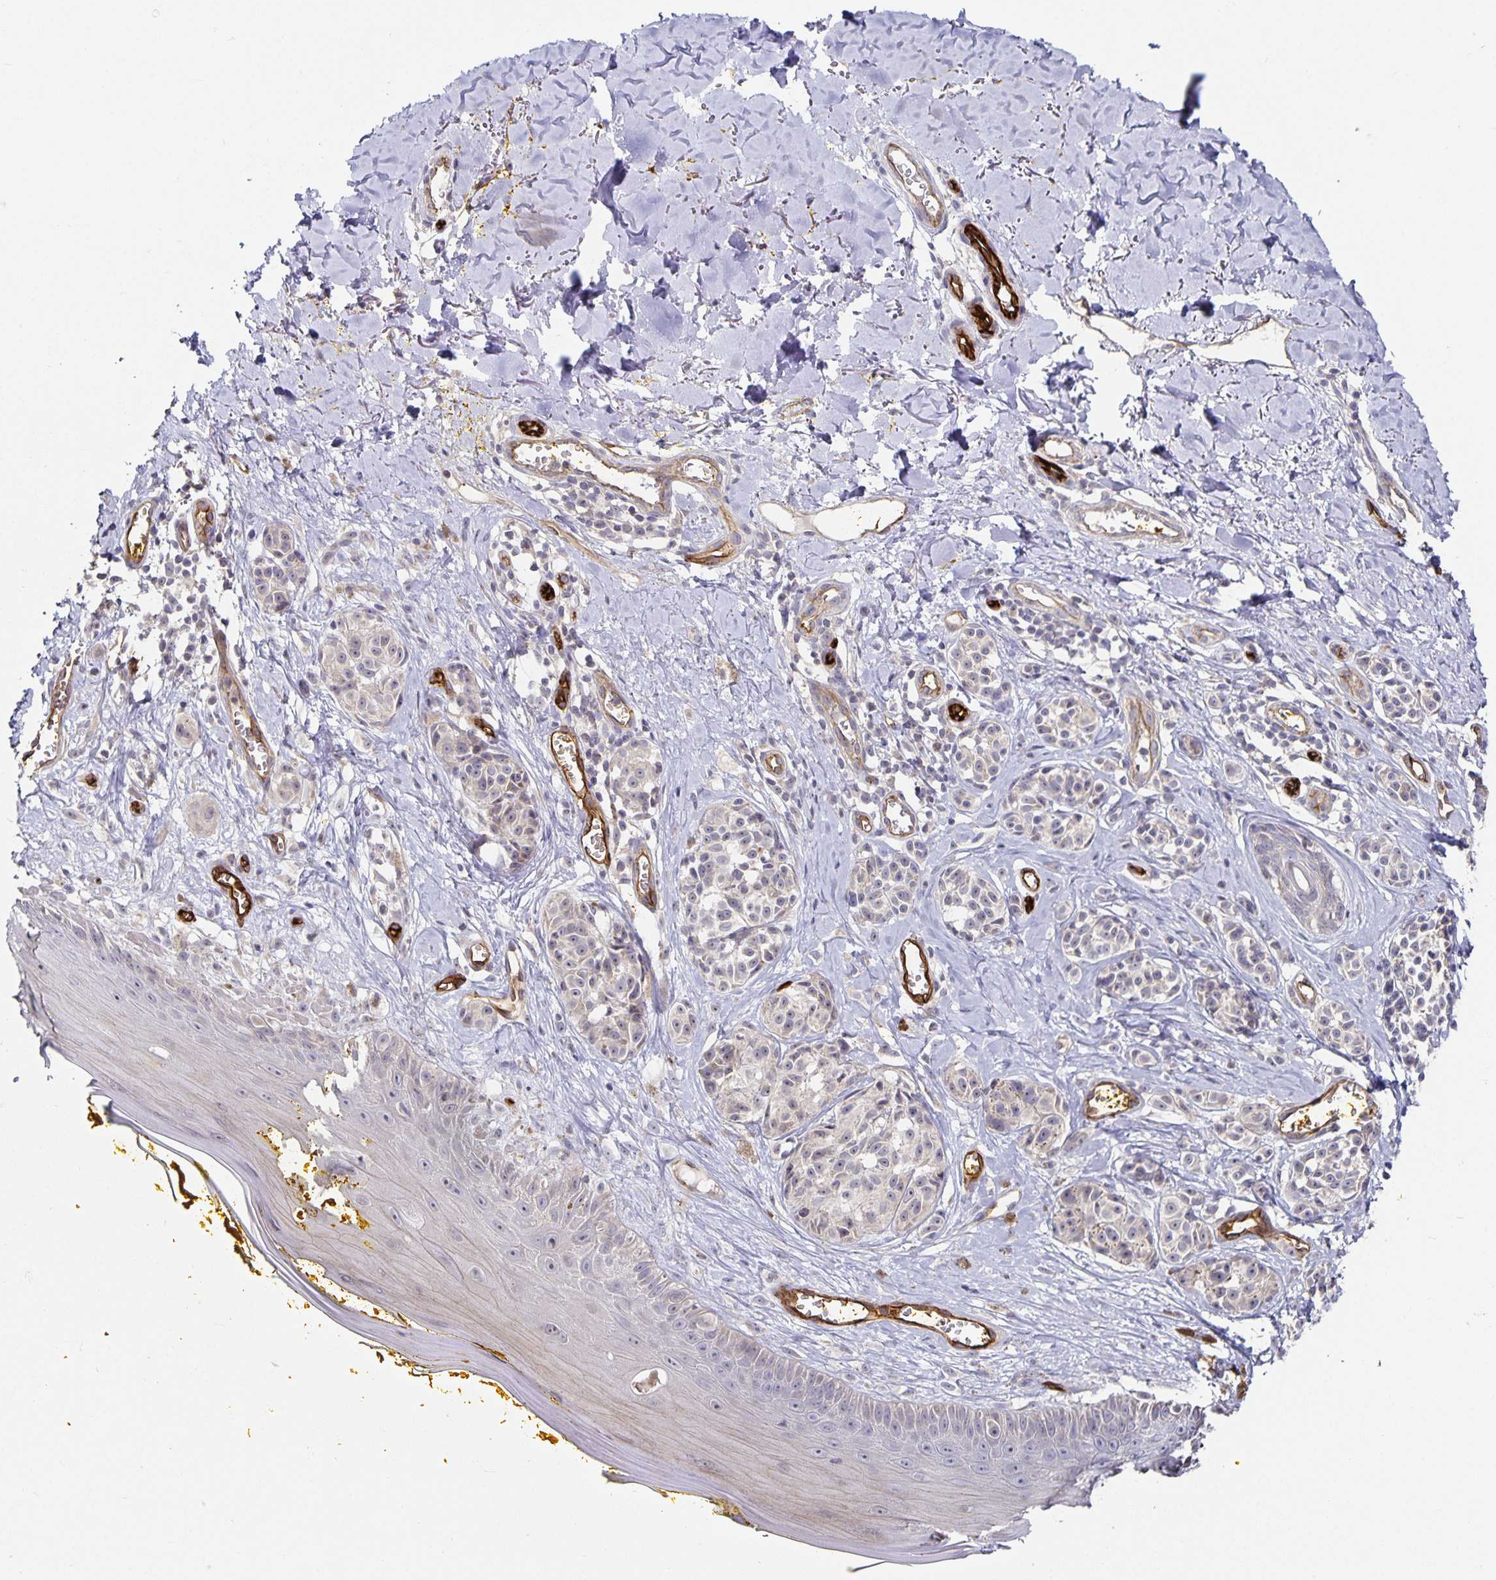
{"staining": {"intensity": "negative", "quantity": "none", "location": "none"}, "tissue": "melanoma", "cell_type": "Tumor cells", "image_type": "cancer", "snomed": [{"axis": "morphology", "description": "Malignant melanoma, NOS"}, {"axis": "topography", "description": "Skin"}], "caption": "Image shows no protein expression in tumor cells of melanoma tissue. (Brightfield microscopy of DAB IHC at high magnification).", "gene": "PODXL", "patient": {"sex": "male", "age": 74}}